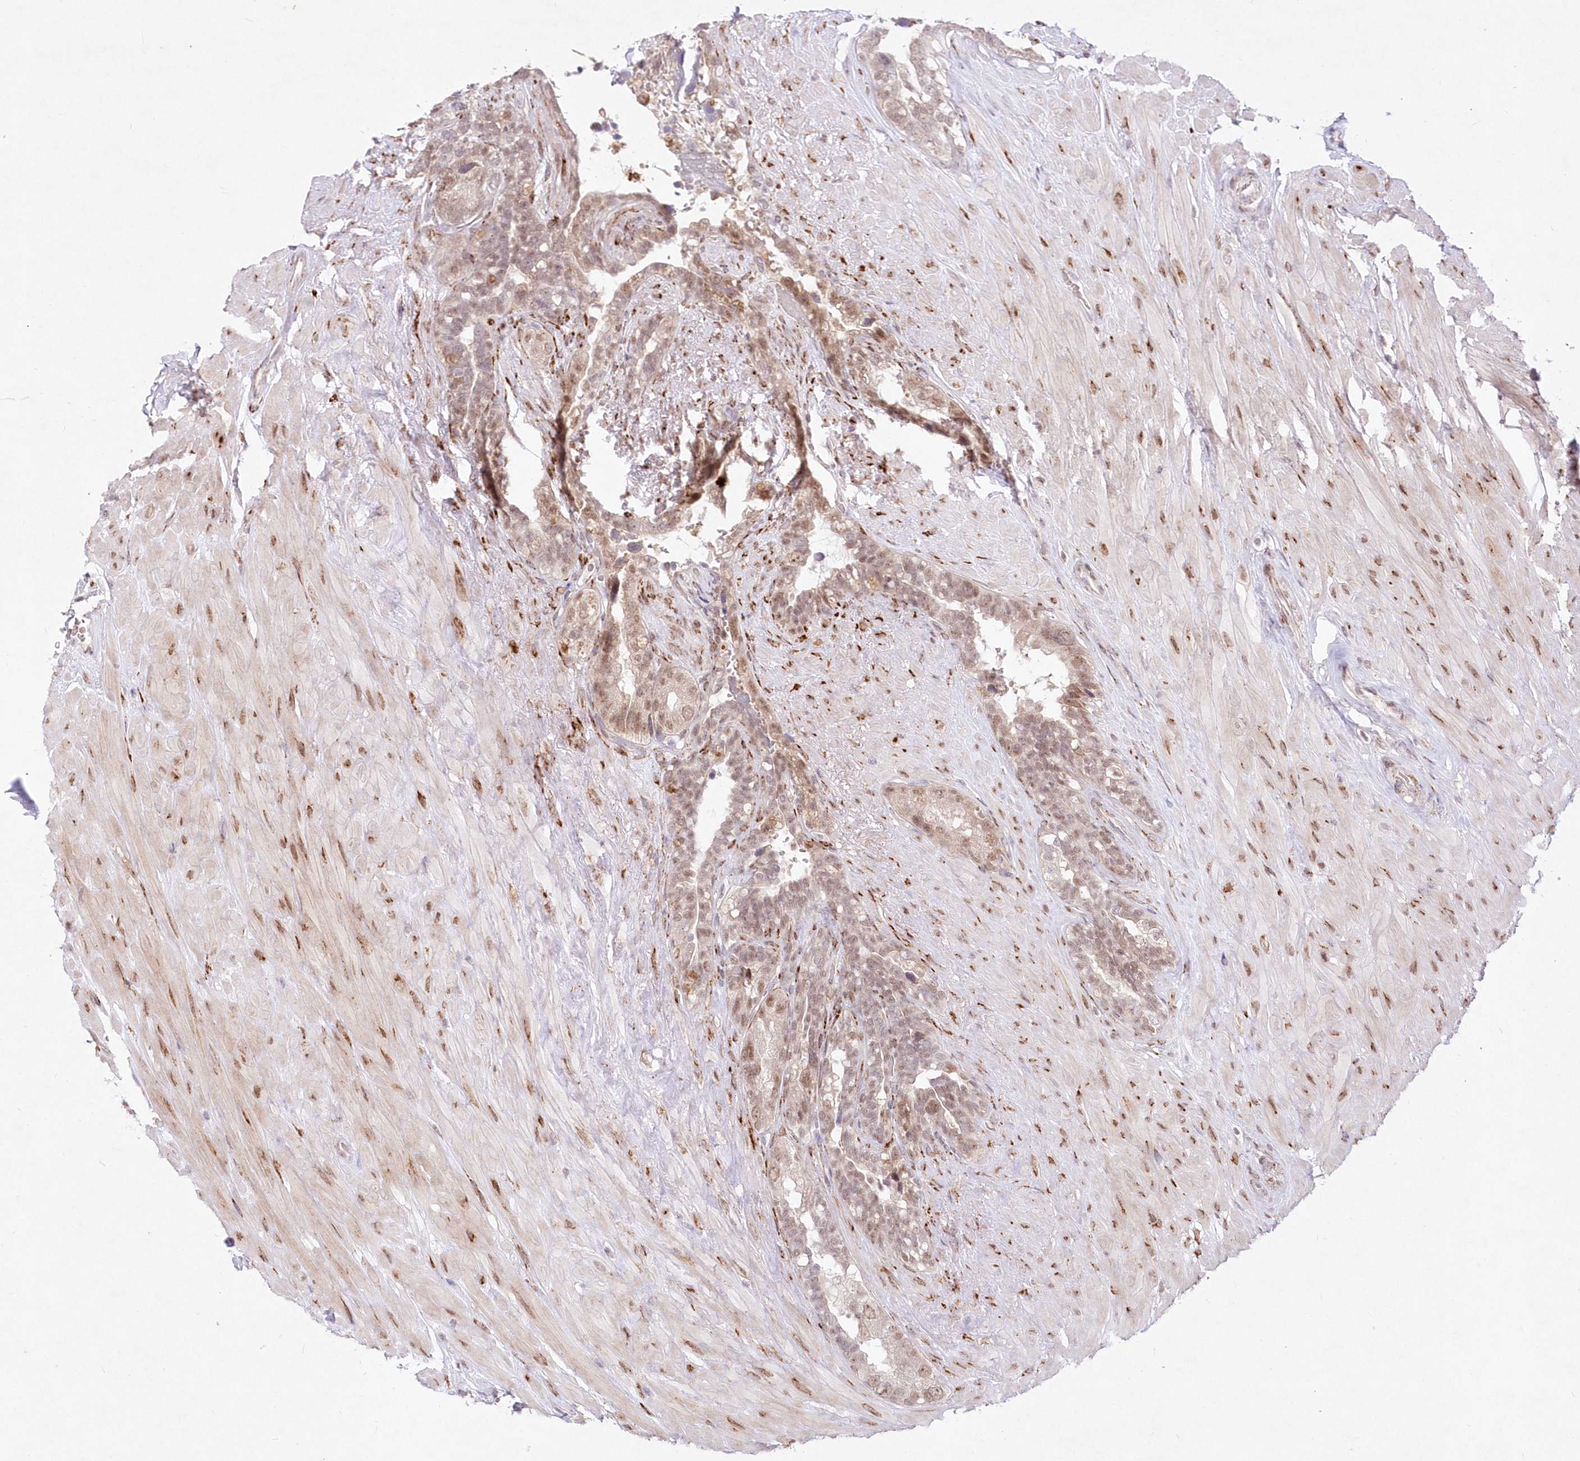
{"staining": {"intensity": "weak", "quantity": "<25%", "location": "nuclear"}, "tissue": "seminal vesicle", "cell_type": "Glandular cells", "image_type": "normal", "snomed": [{"axis": "morphology", "description": "Normal tissue, NOS"}, {"axis": "topography", "description": "Seminal veicle"}], "caption": "IHC of benign human seminal vesicle displays no positivity in glandular cells.", "gene": "LDB1", "patient": {"sex": "male", "age": 80}}